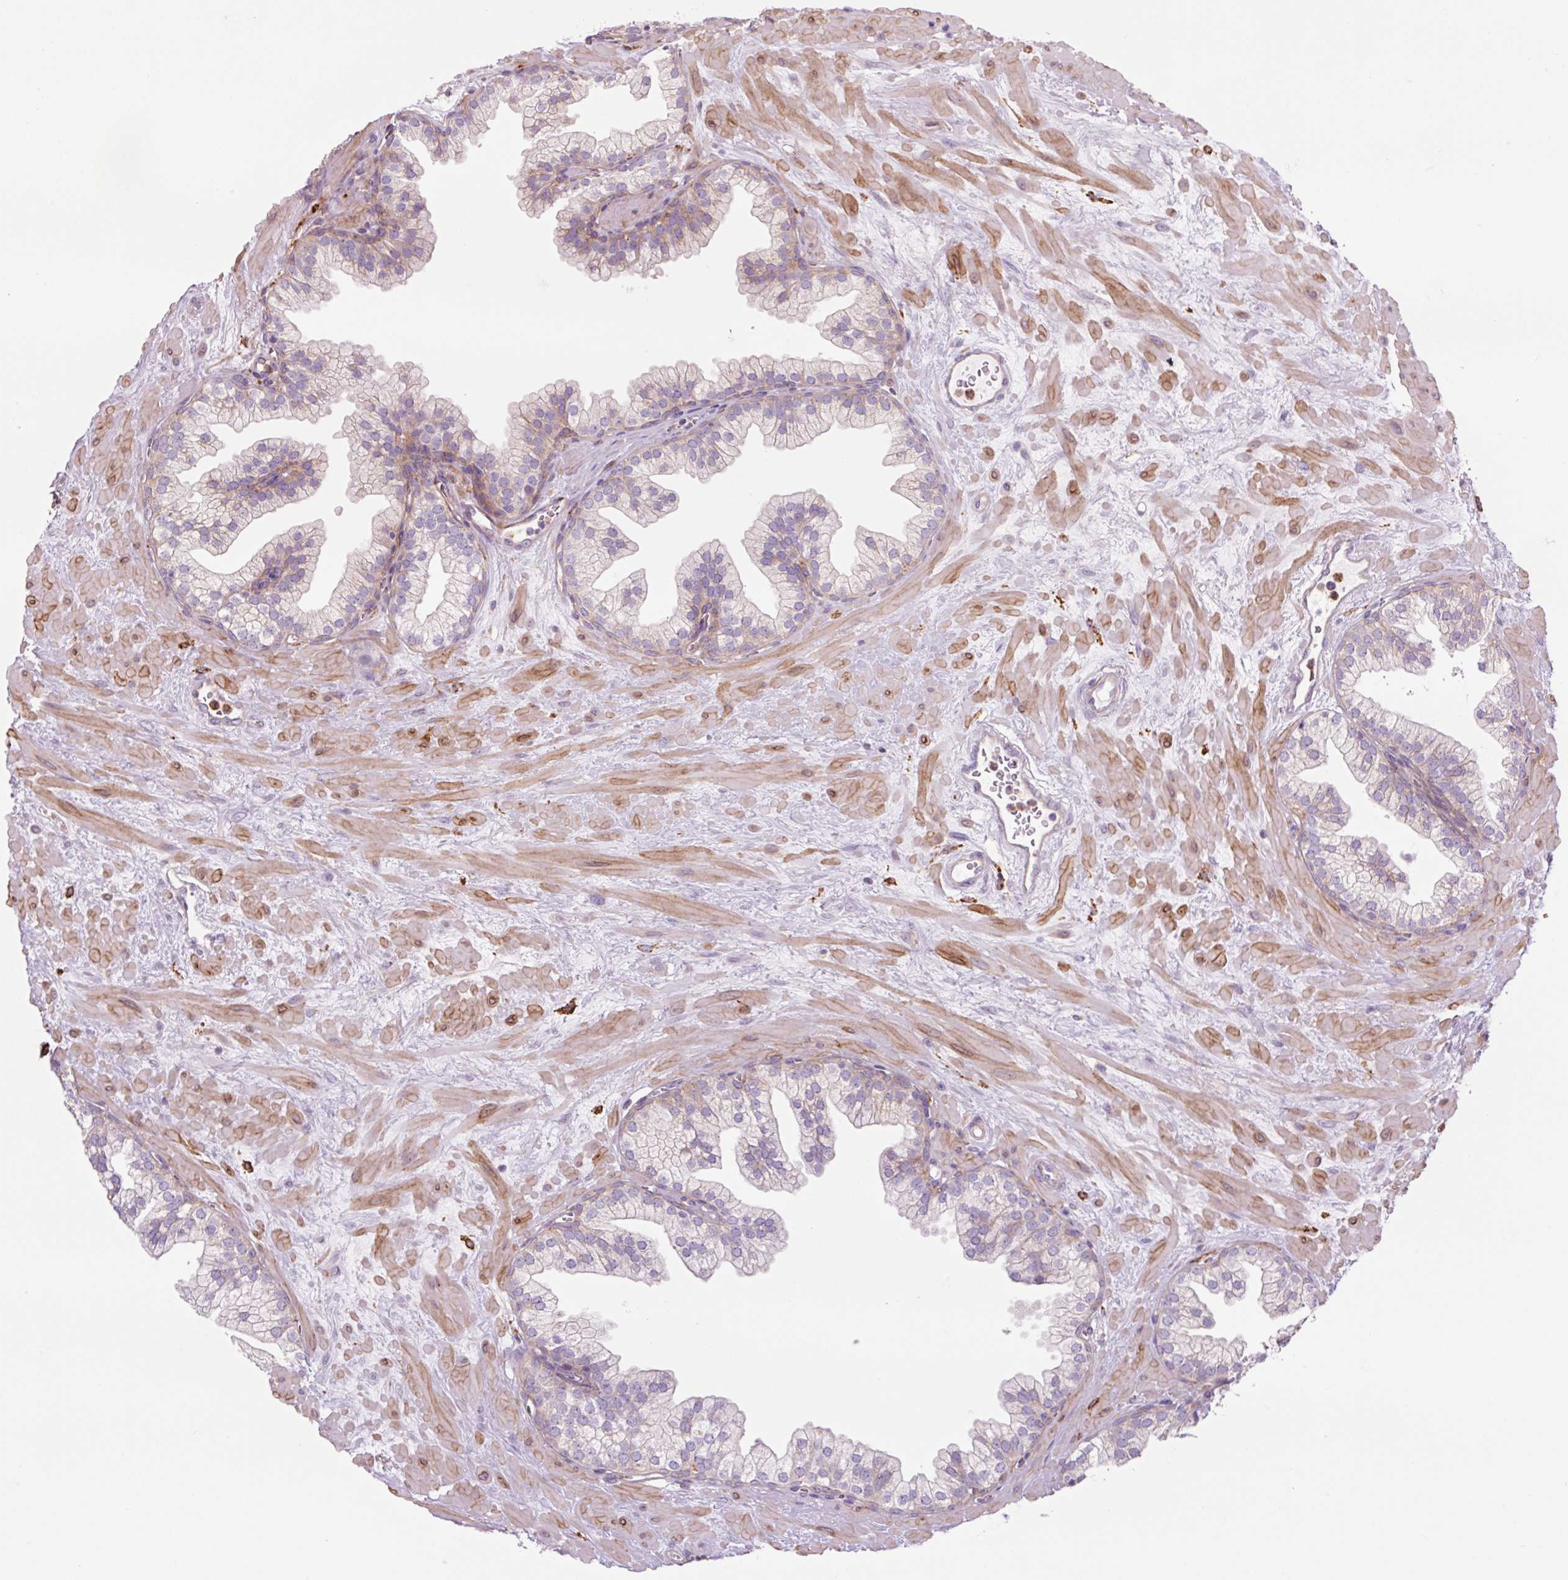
{"staining": {"intensity": "negative", "quantity": "none", "location": "none"}, "tissue": "prostate", "cell_type": "Glandular cells", "image_type": "normal", "snomed": [{"axis": "morphology", "description": "Normal tissue, NOS"}, {"axis": "topography", "description": "Prostate"}, {"axis": "topography", "description": "Peripheral nerve tissue"}], "caption": "IHC of normal human prostate demonstrates no staining in glandular cells. (DAB (3,3'-diaminobenzidine) IHC visualized using brightfield microscopy, high magnification).", "gene": "SH2D6", "patient": {"sex": "male", "age": 61}}